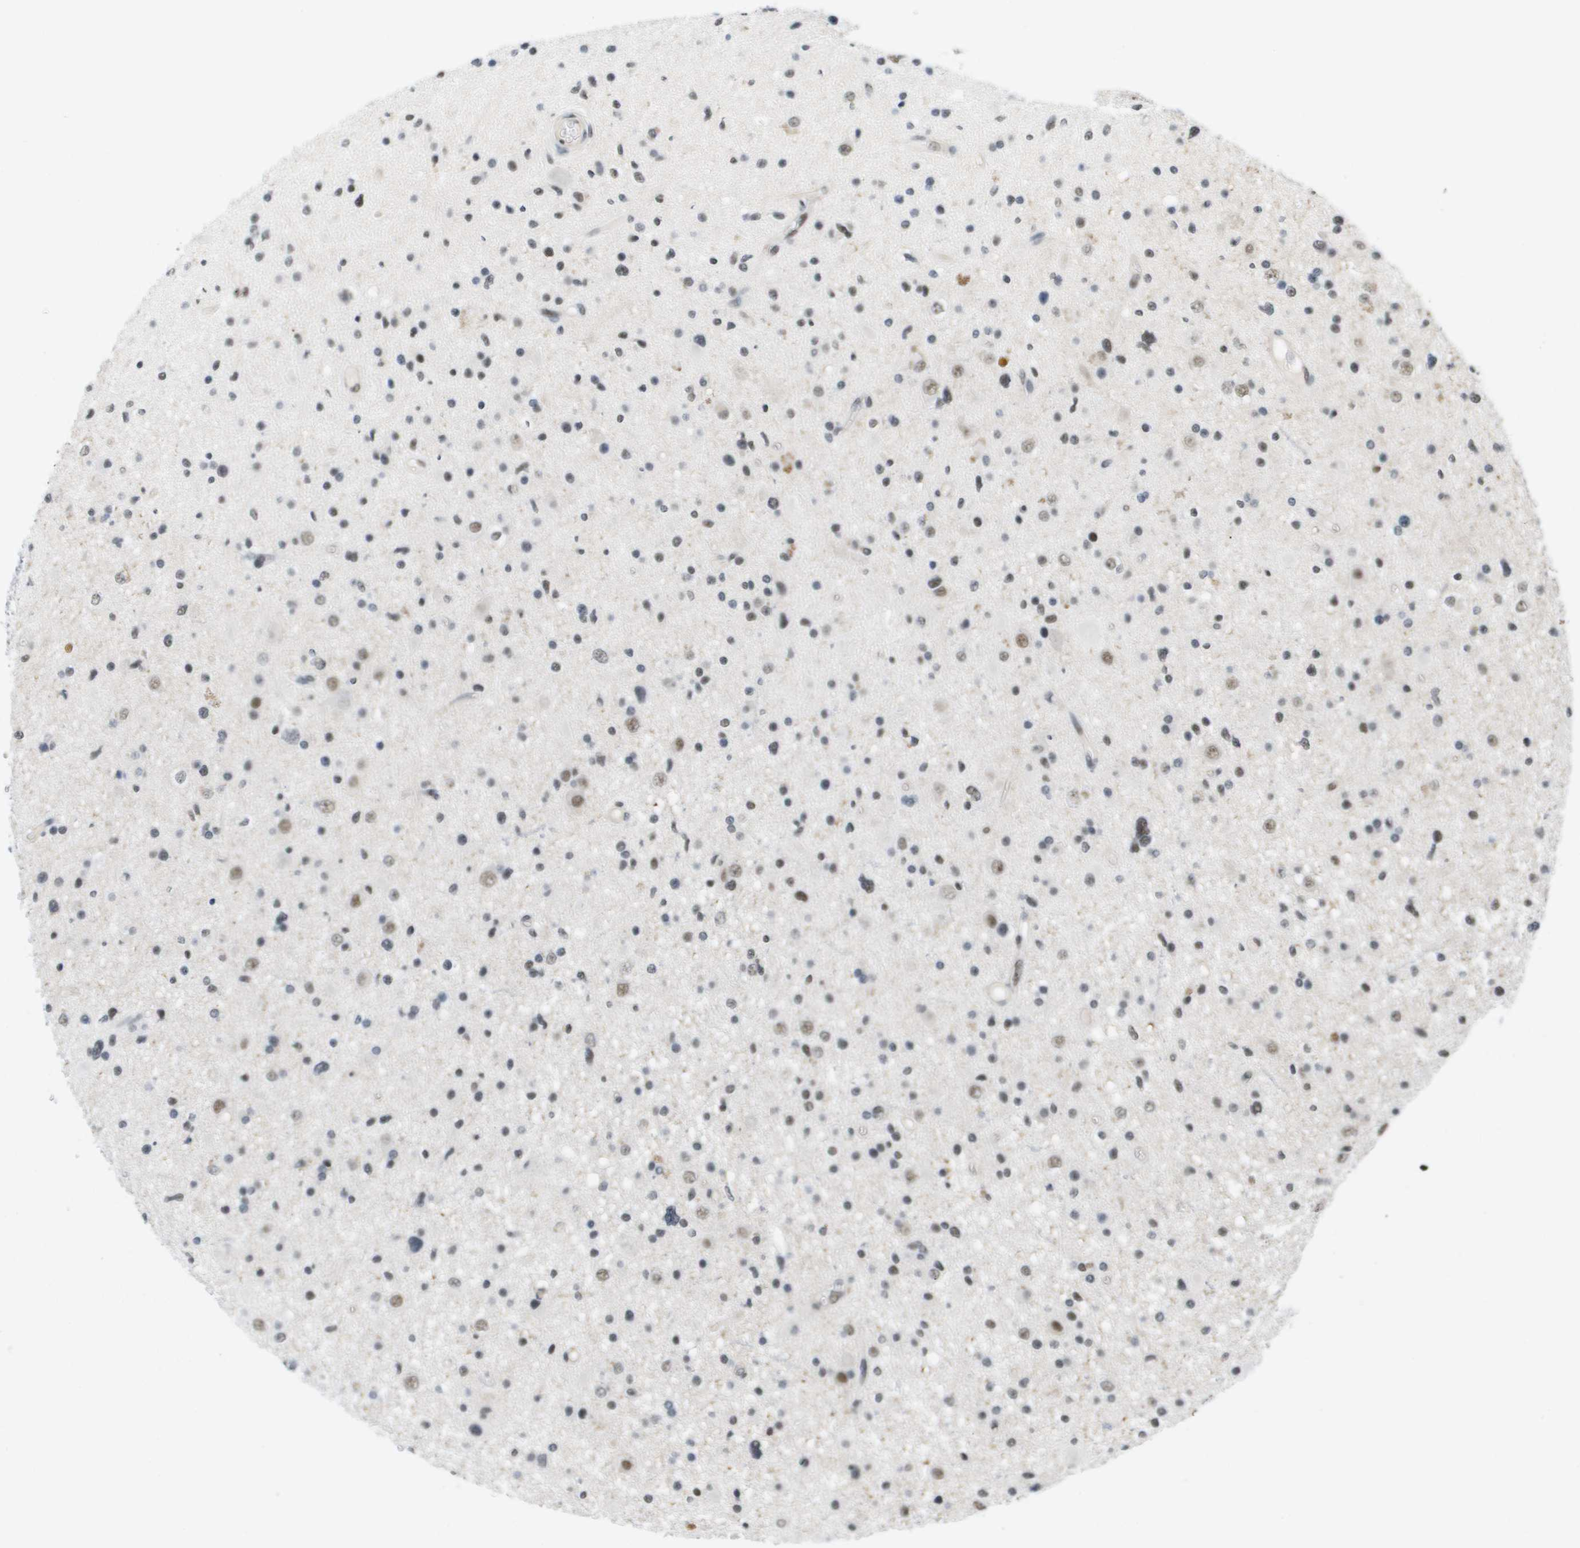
{"staining": {"intensity": "weak", "quantity": "25%-75%", "location": "nuclear"}, "tissue": "glioma", "cell_type": "Tumor cells", "image_type": "cancer", "snomed": [{"axis": "morphology", "description": "Glioma, malignant, High grade"}, {"axis": "topography", "description": "Brain"}], "caption": "High-magnification brightfield microscopy of high-grade glioma (malignant) stained with DAB (brown) and counterstained with hematoxylin (blue). tumor cells exhibit weak nuclear expression is appreciated in approximately25%-75% of cells.", "gene": "ISY1", "patient": {"sex": "male", "age": 33}}